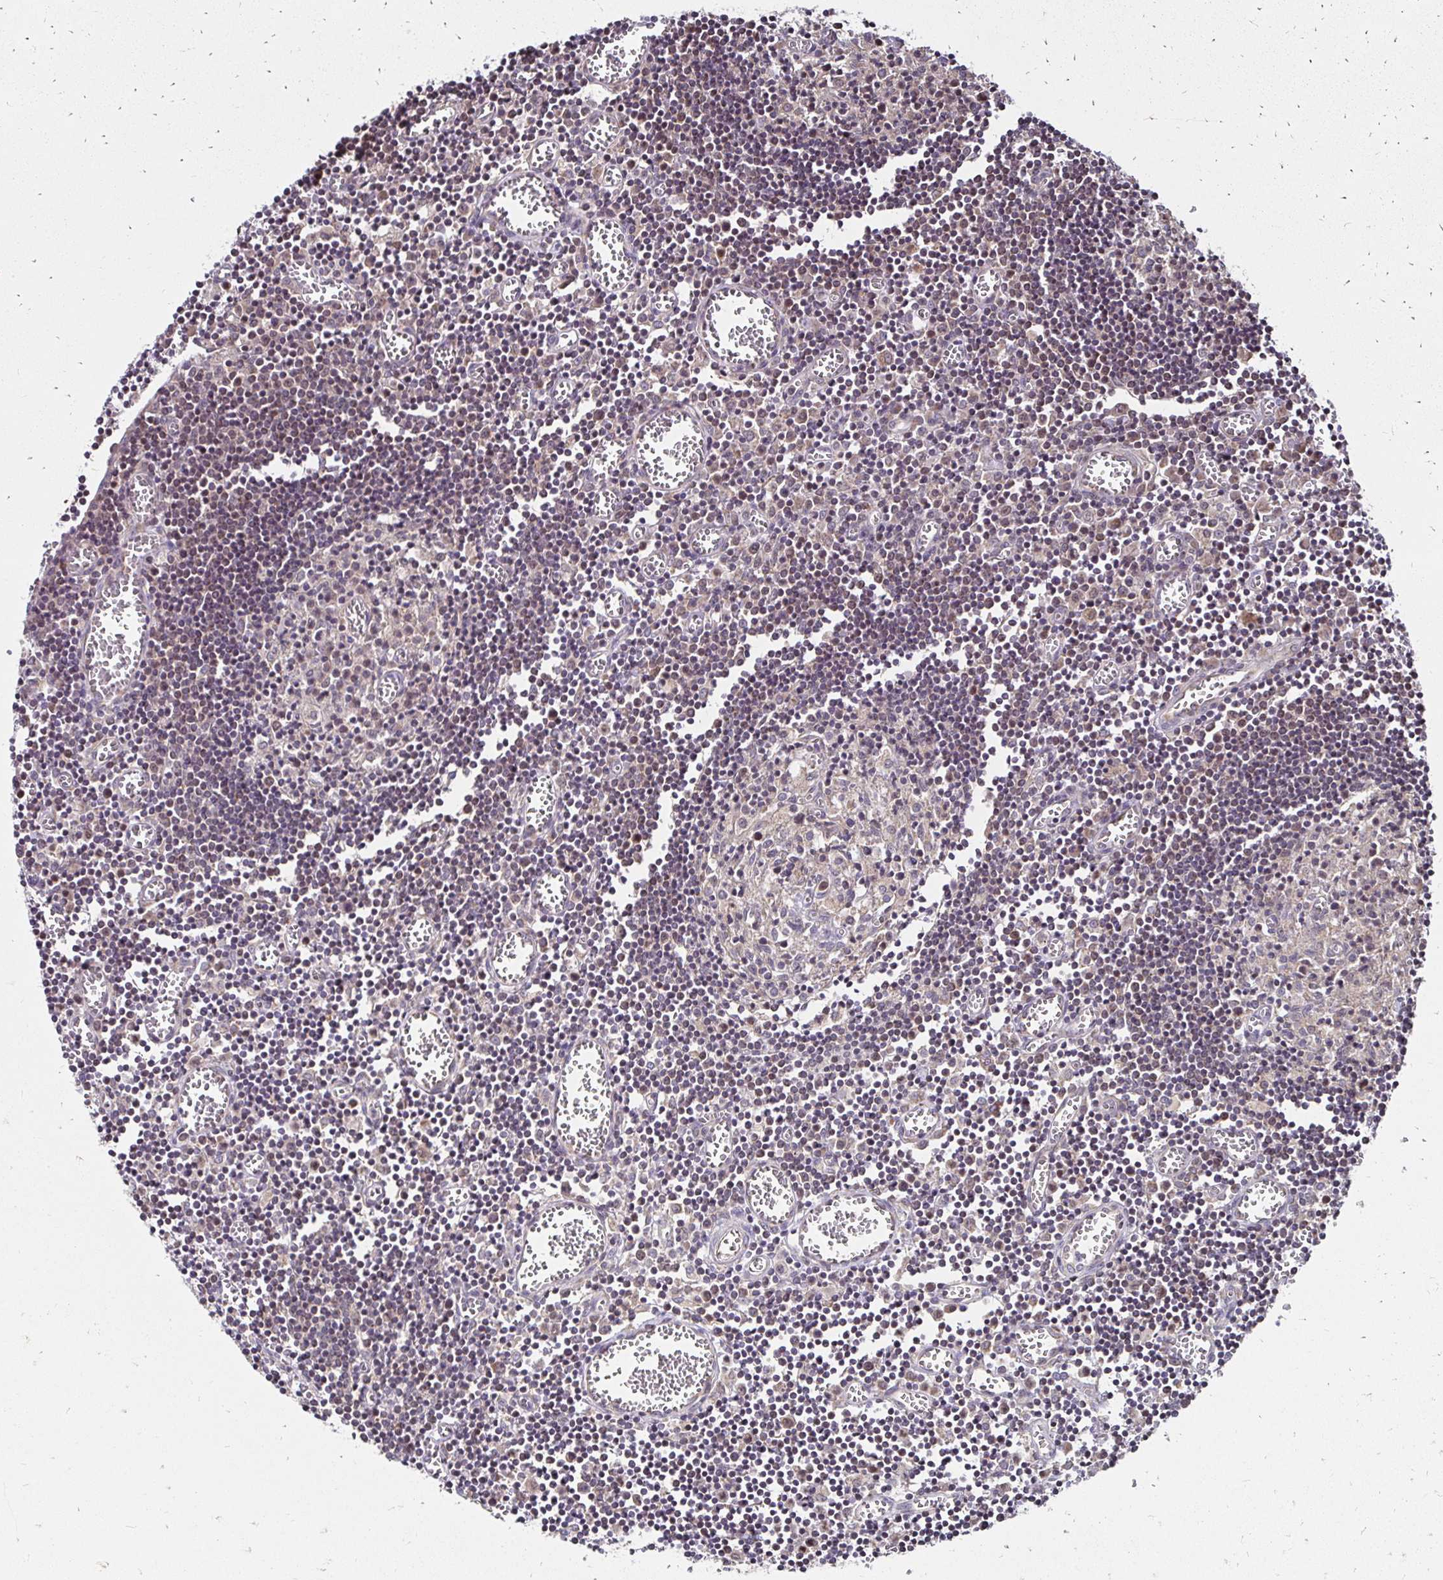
{"staining": {"intensity": "weak", "quantity": "25%-75%", "location": "cytoplasmic/membranous"}, "tissue": "lymph node", "cell_type": "Germinal center cells", "image_type": "normal", "snomed": [{"axis": "morphology", "description": "Normal tissue, NOS"}, {"axis": "topography", "description": "Lymph node"}], "caption": "Immunohistochemical staining of benign lymph node displays low levels of weak cytoplasmic/membranous expression in approximately 25%-75% of germinal center cells.", "gene": "ZW10", "patient": {"sex": "male", "age": 66}}